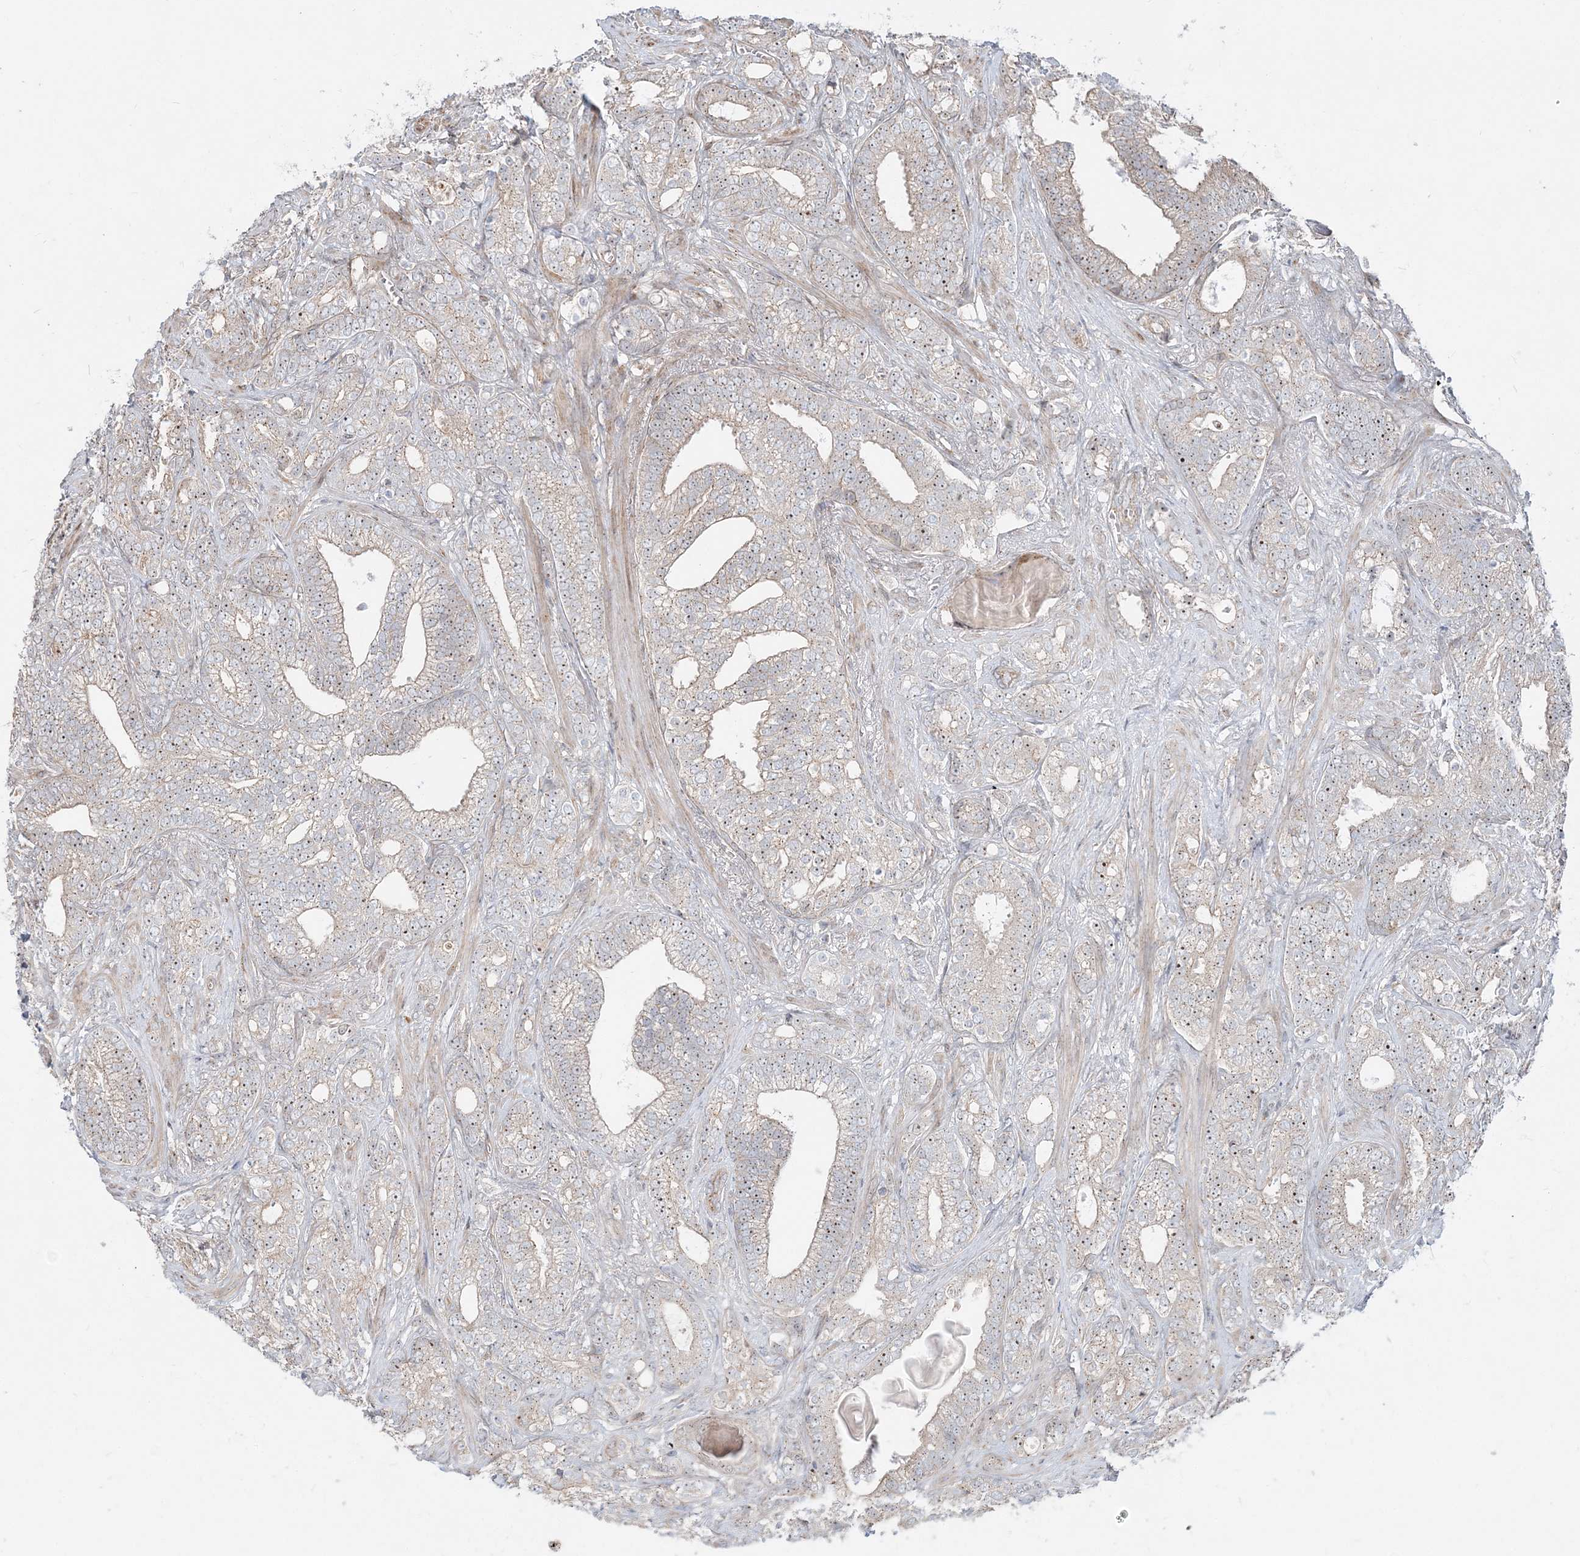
{"staining": {"intensity": "weak", "quantity": "25%-75%", "location": "nuclear"}, "tissue": "prostate cancer", "cell_type": "Tumor cells", "image_type": "cancer", "snomed": [{"axis": "morphology", "description": "Adenocarcinoma, High grade"}, {"axis": "topography", "description": "Prostate and seminal vesicle, NOS"}], "caption": "This is a micrograph of immunohistochemistry (IHC) staining of prostate cancer (high-grade adenocarcinoma), which shows weak expression in the nuclear of tumor cells.", "gene": "CXXC5", "patient": {"sex": "male", "age": 67}}